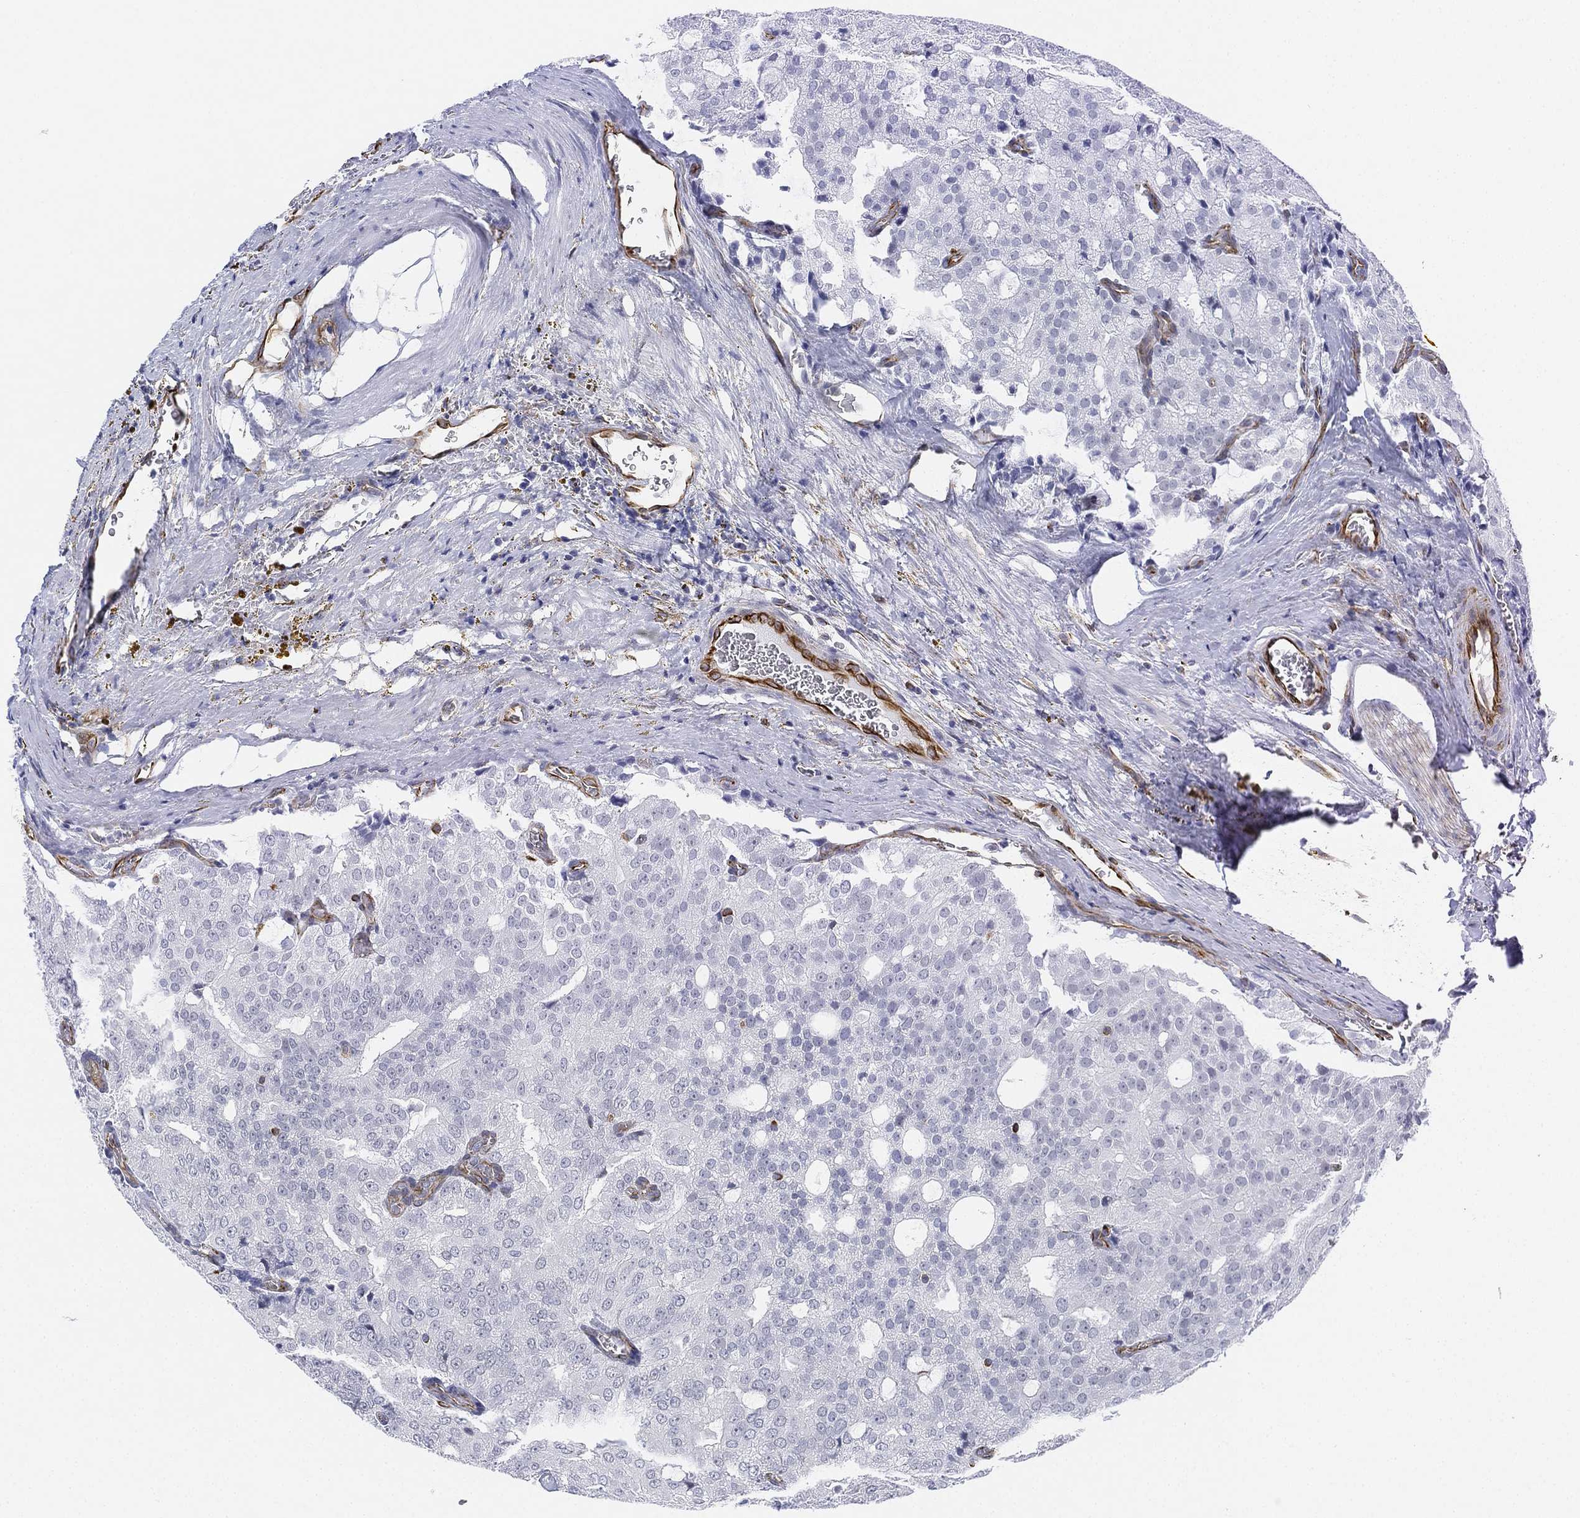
{"staining": {"intensity": "negative", "quantity": "none", "location": "none"}, "tissue": "prostate cancer", "cell_type": "Tumor cells", "image_type": "cancer", "snomed": [{"axis": "morphology", "description": "Adenocarcinoma, NOS"}, {"axis": "topography", "description": "Prostate and seminal vesicle, NOS"}, {"axis": "topography", "description": "Prostate"}], "caption": "Tumor cells show no significant positivity in adenocarcinoma (prostate).", "gene": "PSKH2", "patient": {"sex": "male", "age": 67}}